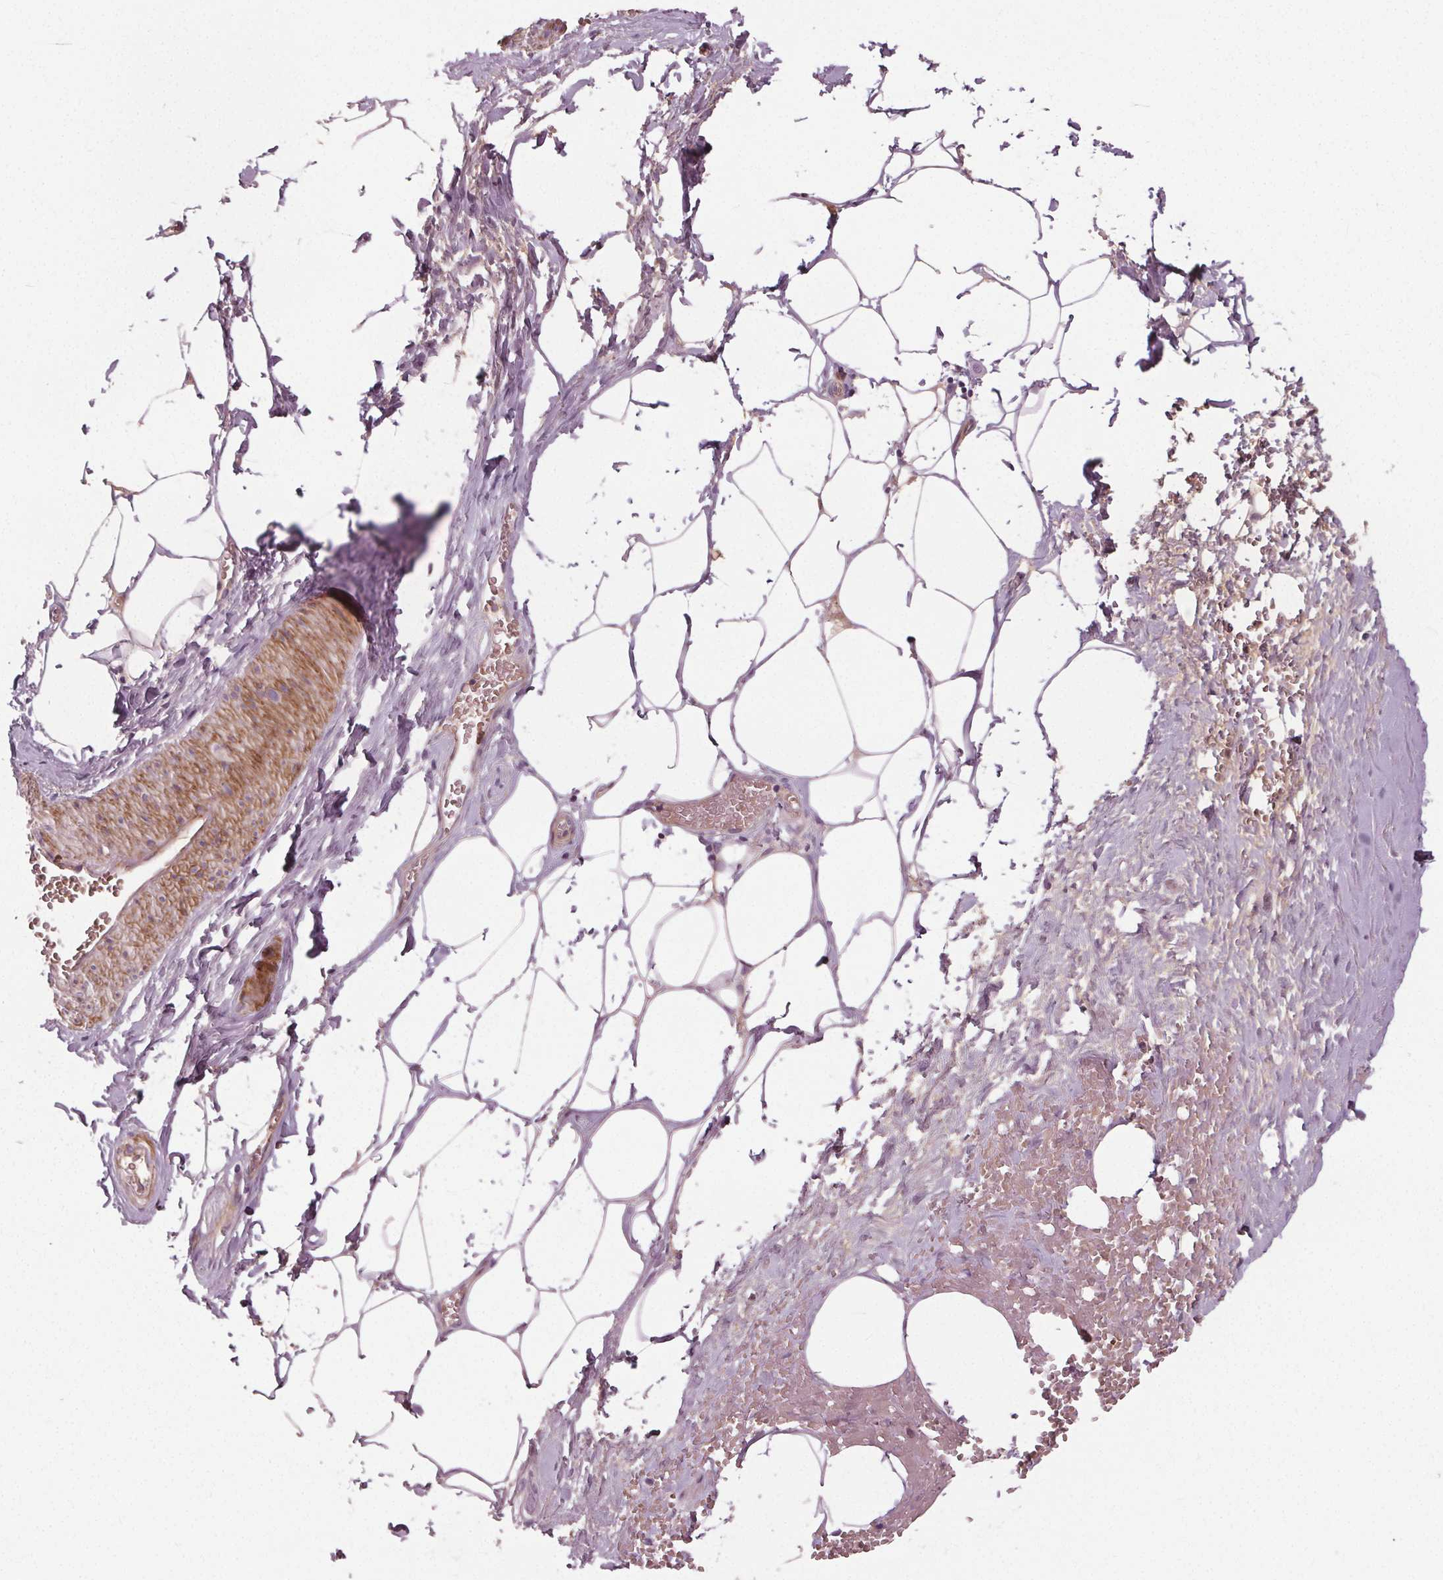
{"staining": {"intensity": "negative", "quantity": "none", "location": "none"}, "tissue": "adipose tissue", "cell_type": "Adipocytes", "image_type": "normal", "snomed": [{"axis": "morphology", "description": "Normal tissue, NOS"}, {"axis": "topography", "description": "Prostate"}, {"axis": "topography", "description": "Peripheral nerve tissue"}], "caption": "High magnification brightfield microscopy of benign adipose tissue stained with DAB (brown) and counterstained with hematoxylin (blue): adipocytes show no significant positivity. (IHC, brightfield microscopy, high magnification).", "gene": "PDGFD", "patient": {"sex": "male", "age": 55}}